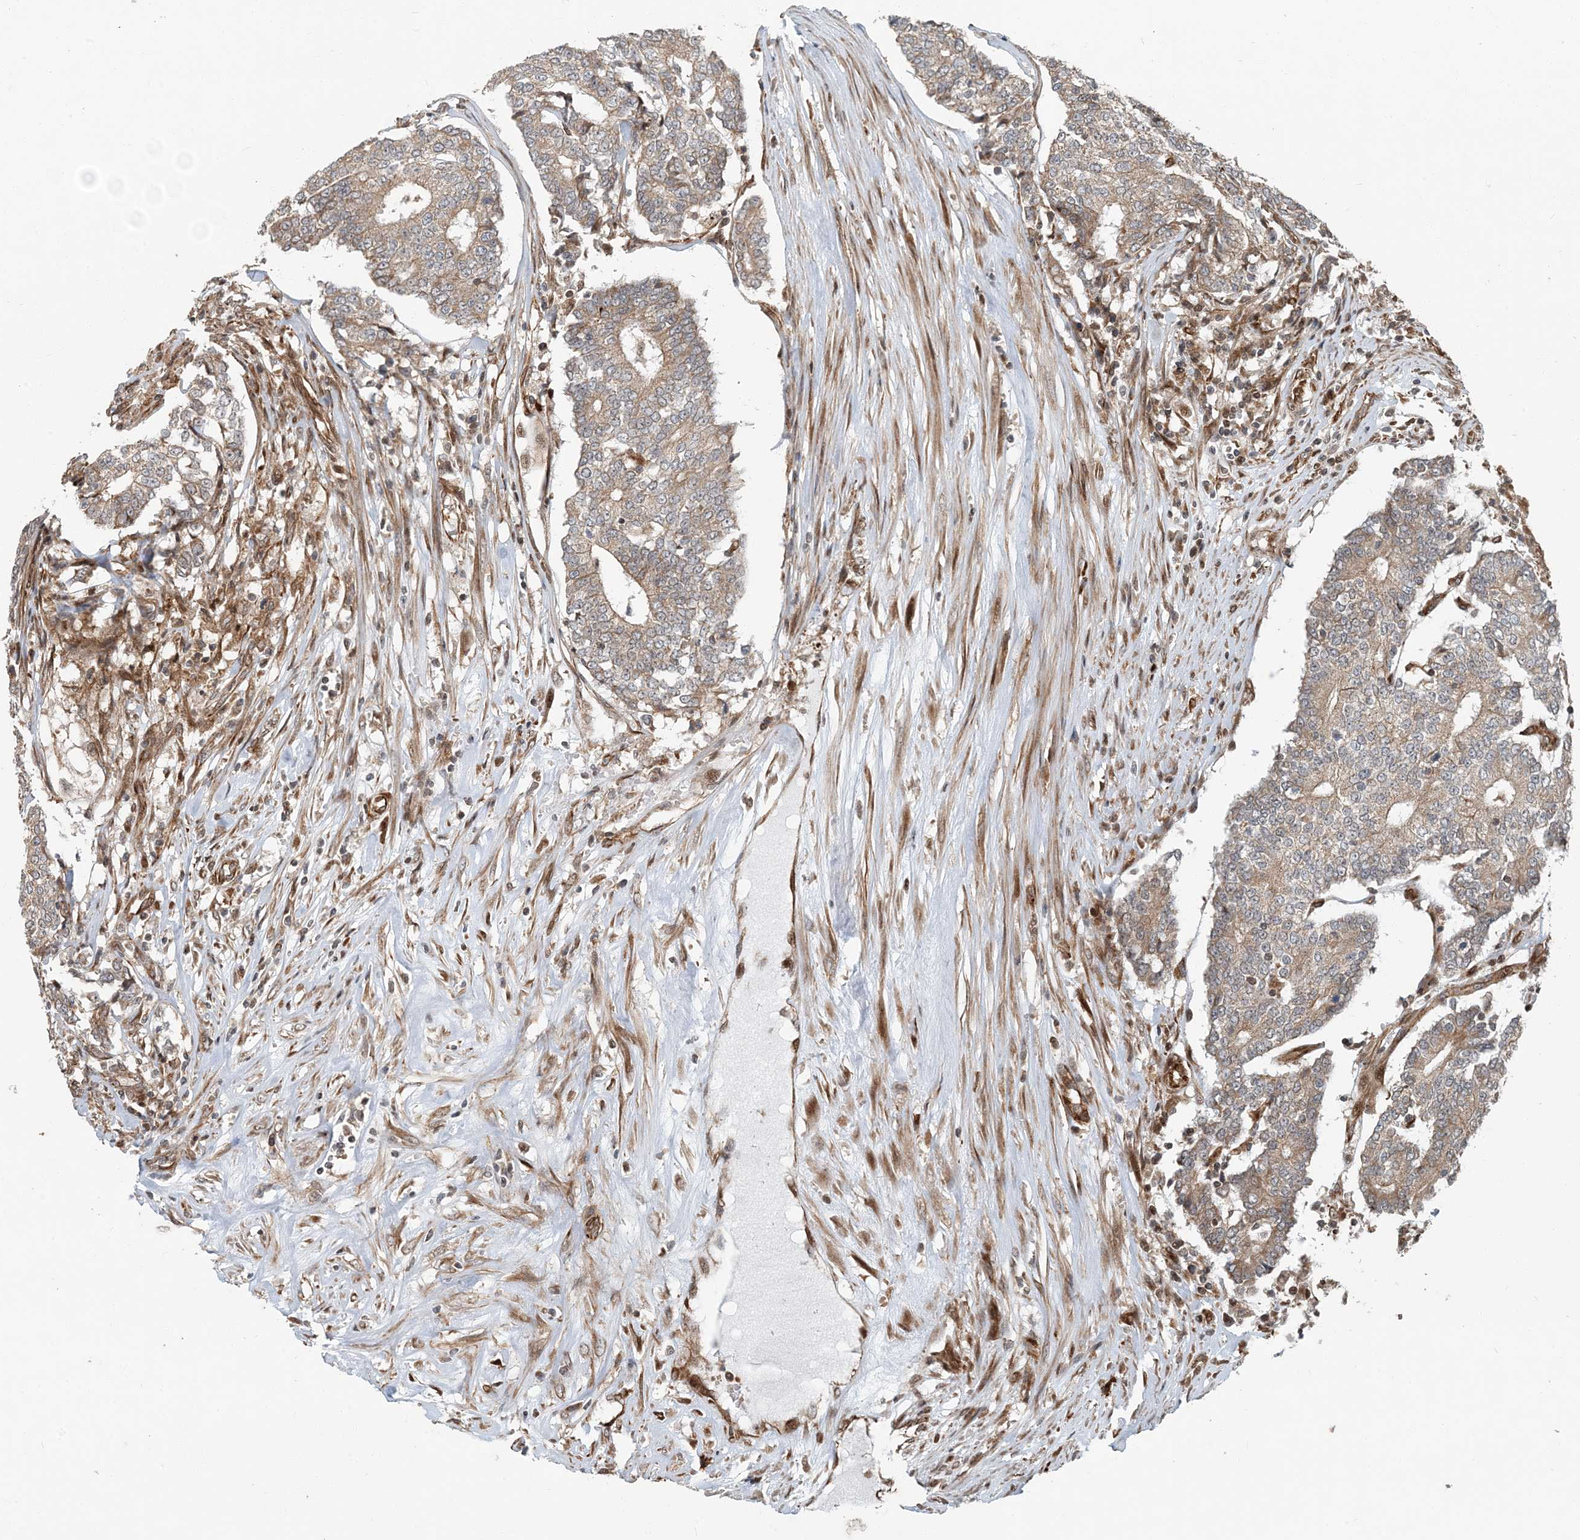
{"staining": {"intensity": "weak", "quantity": ">75%", "location": "cytoplasmic/membranous"}, "tissue": "prostate cancer", "cell_type": "Tumor cells", "image_type": "cancer", "snomed": [{"axis": "morphology", "description": "Normal tissue, NOS"}, {"axis": "morphology", "description": "Adenocarcinoma, High grade"}, {"axis": "topography", "description": "Prostate"}, {"axis": "topography", "description": "Seminal veicle"}], "caption": "A photomicrograph of prostate cancer stained for a protein reveals weak cytoplasmic/membranous brown staining in tumor cells.", "gene": "EDEM2", "patient": {"sex": "male", "age": 55}}